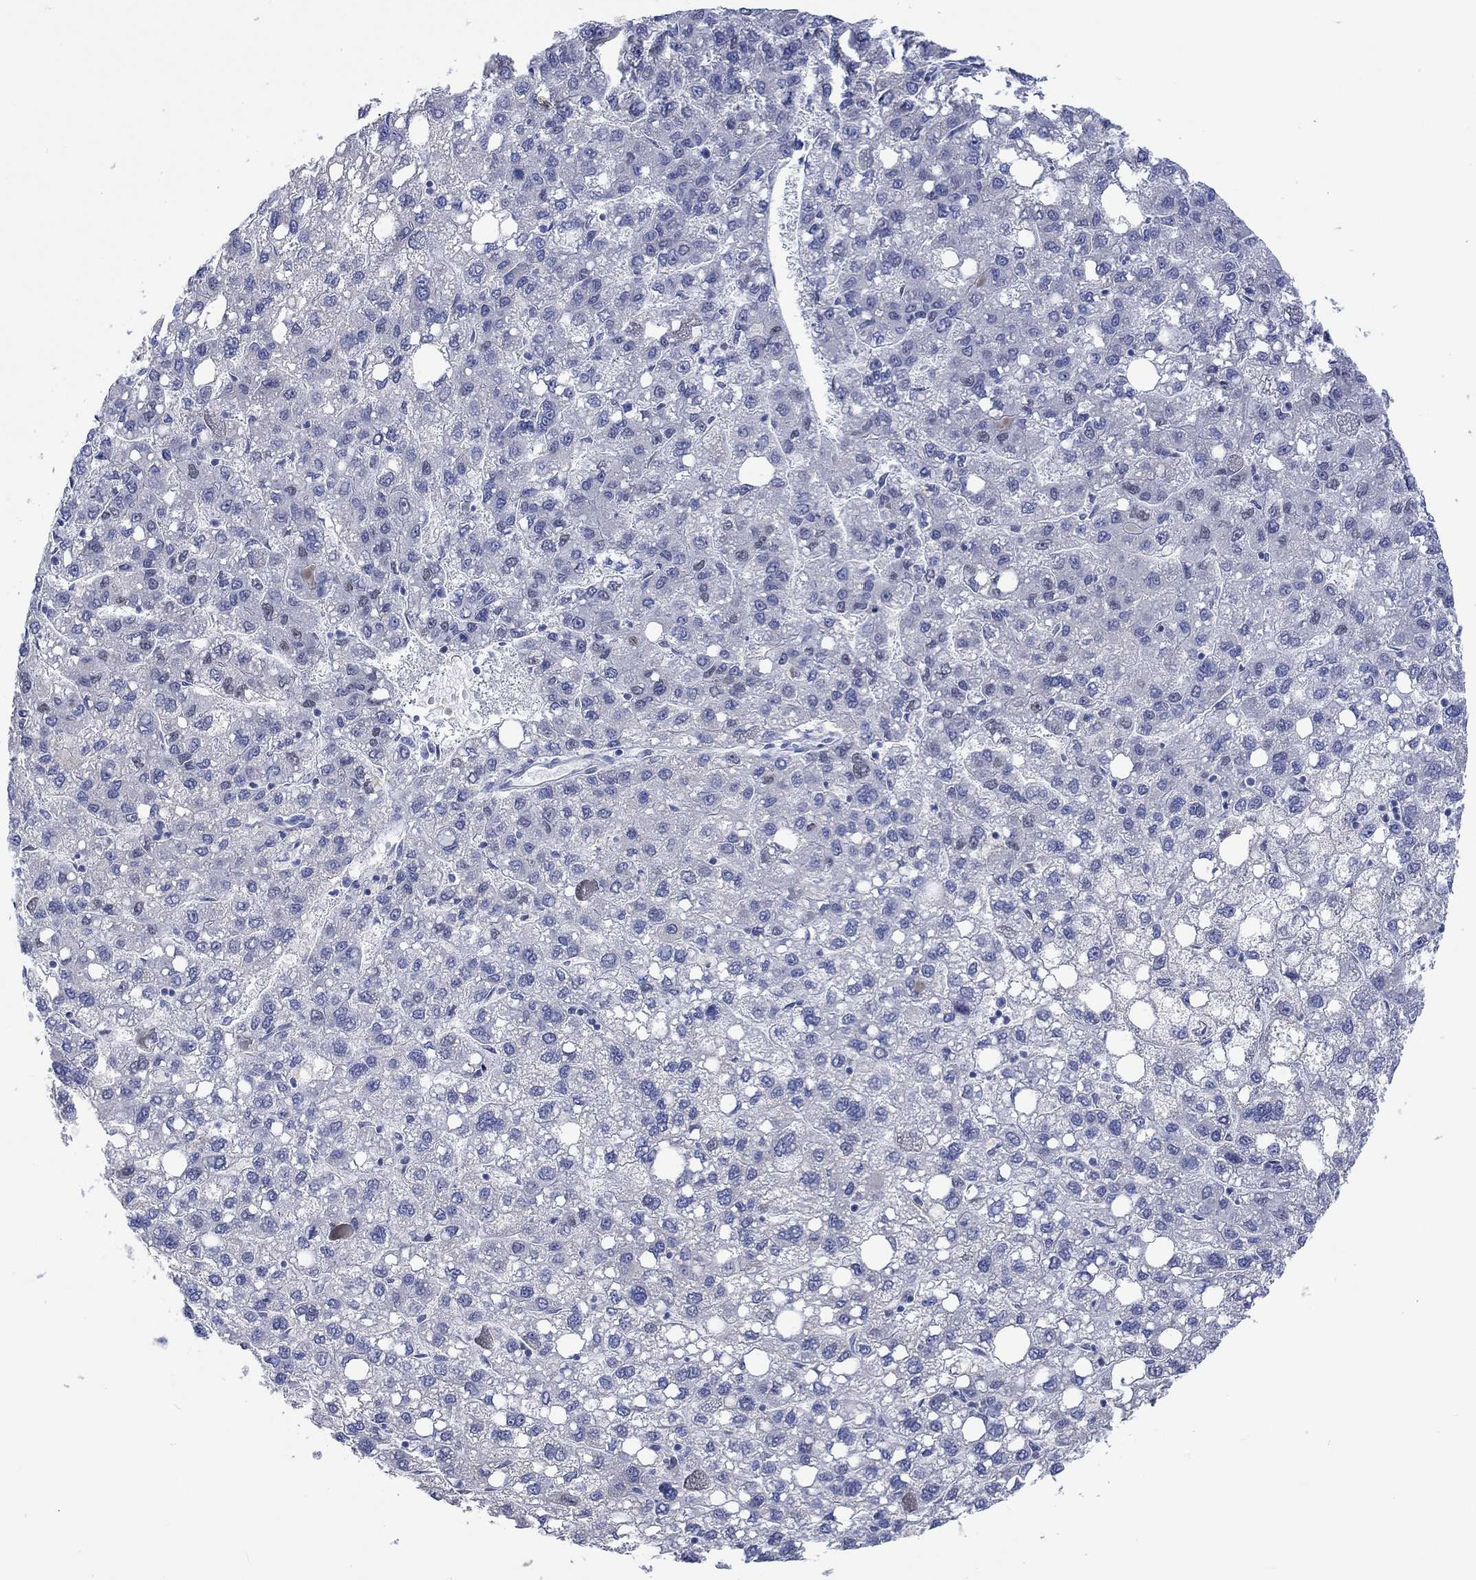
{"staining": {"intensity": "negative", "quantity": "none", "location": "none"}, "tissue": "liver cancer", "cell_type": "Tumor cells", "image_type": "cancer", "snomed": [{"axis": "morphology", "description": "Carcinoma, Hepatocellular, NOS"}, {"axis": "topography", "description": "Liver"}], "caption": "Liver cancer was stained to show a protein in brown. There is no significant staining in tumor cells.", "gene": "DLK1", "patient": {"sex": "female", "age": 82}}